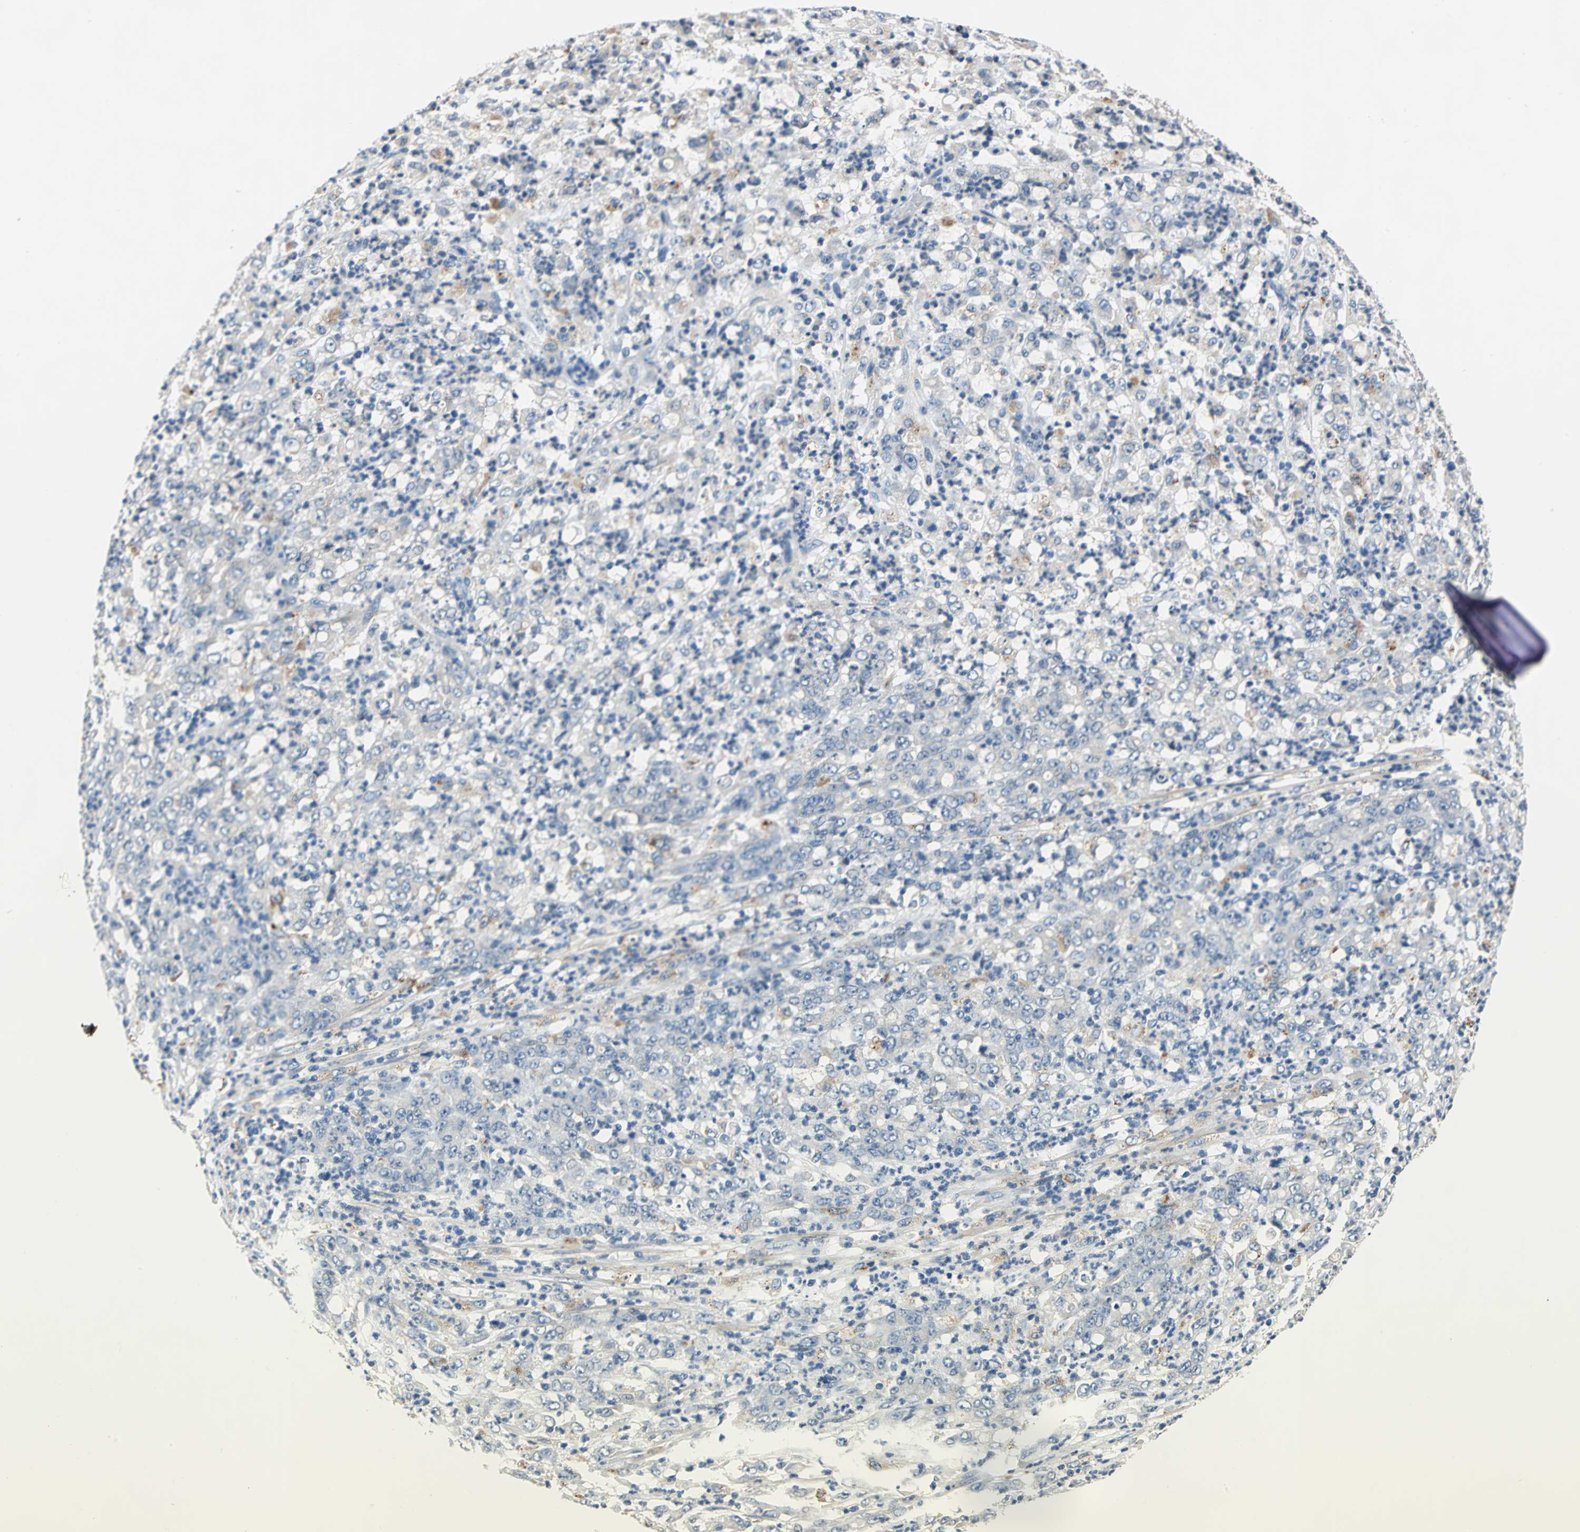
{"staining": {"intensity": "weak", "quantity": "25%-75%", "location": "cytoplasmic/membranous"}, "tissue": "stomach cancer", "cell_type": "Tumor cells", "image_type": "cancer", "snomed": [{"axis": "morphology", "description": "Adenocarcinoma, NOS"}, {"axis": "topography", "description": "Stomach, lower"}], "caption": "Immunohistochemical staining of human stomach cancer displays low levels of weak cytoplasmic/membranous protein staining in approximately 25%-75% of tumor cells.", "gene": "RASD2", "patient": {"sex": "female", "age": 71}}